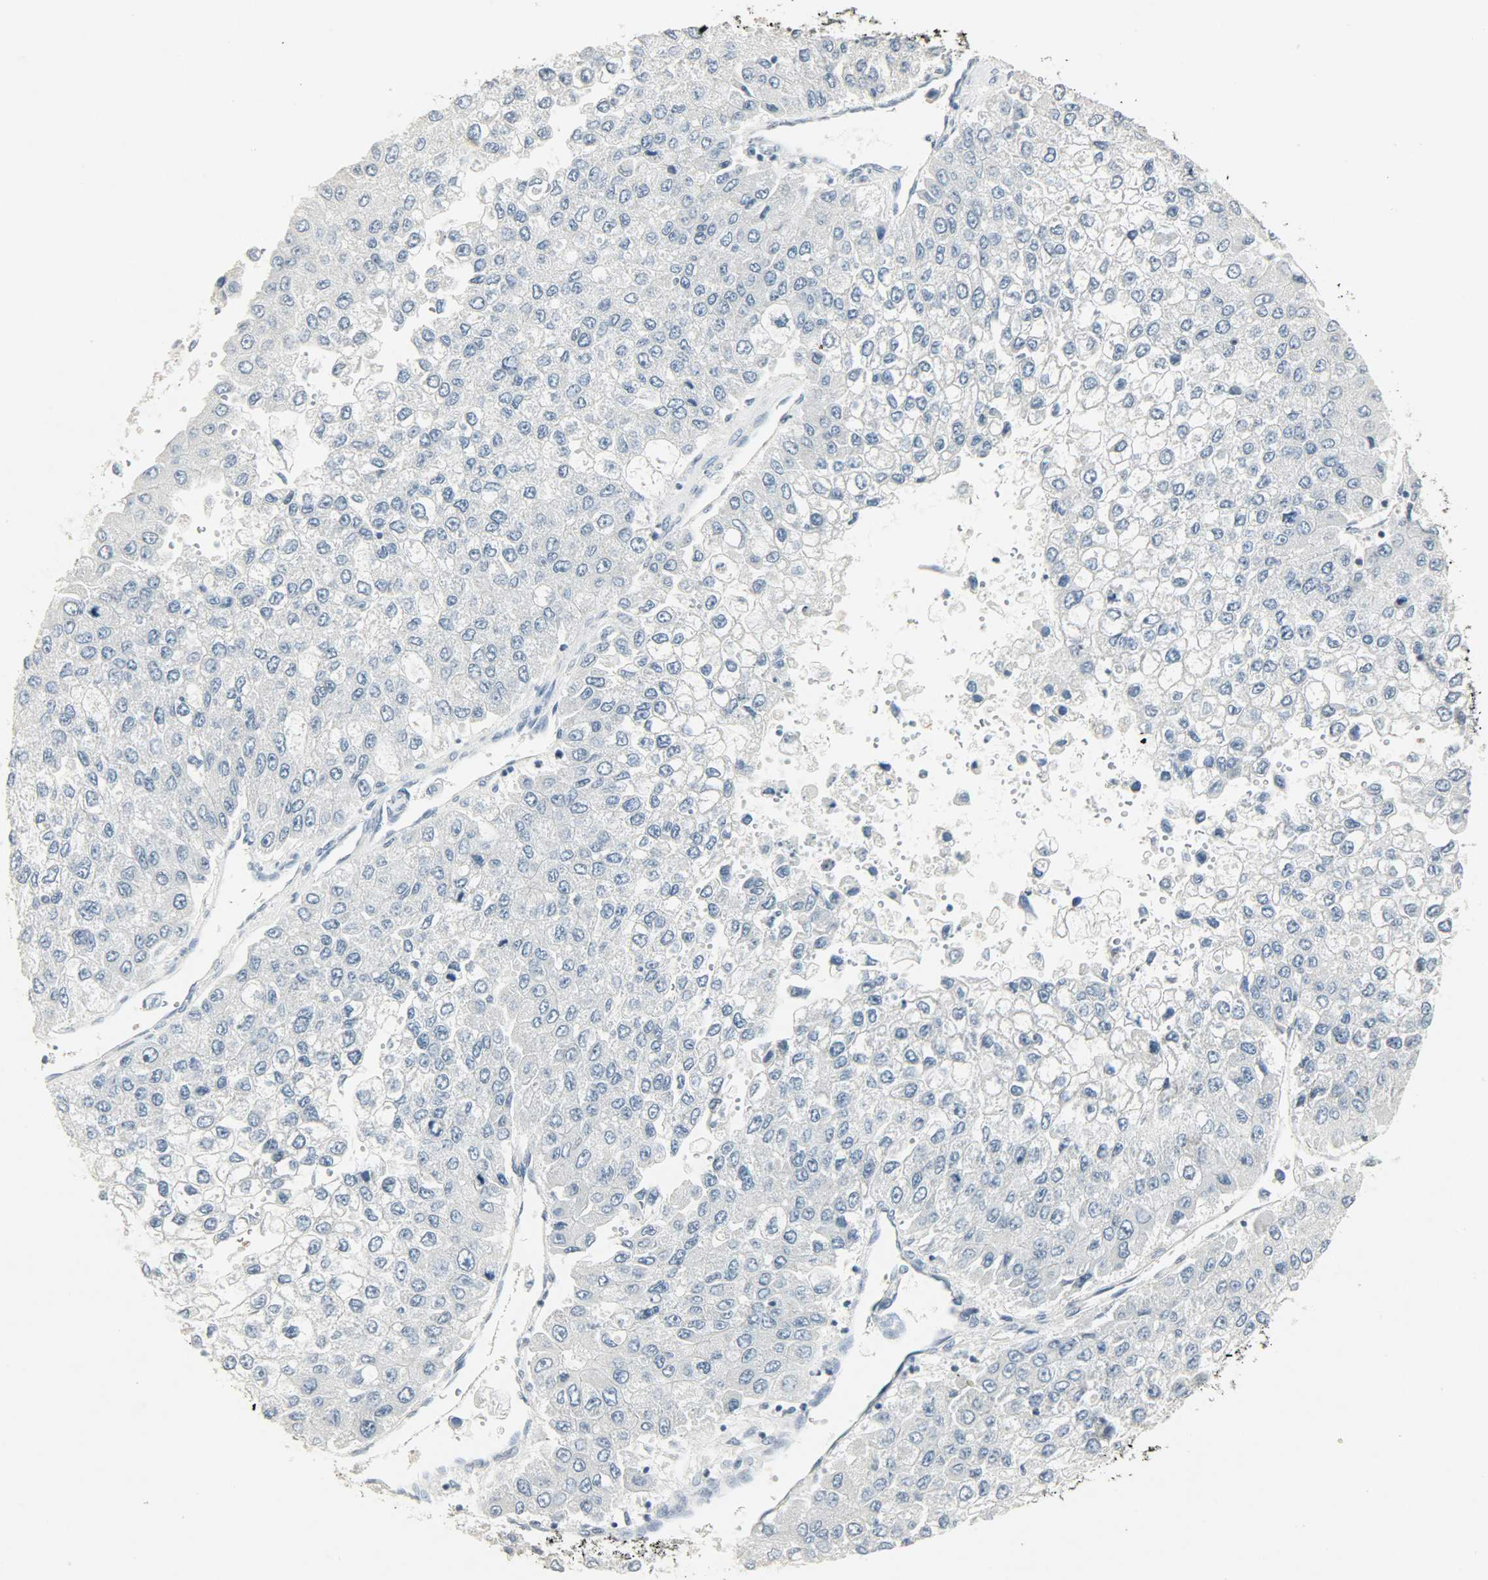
{"staining": {"intensity": "negative", "quantity": "none", "location": "none"}, "tissue": "liver cancer", "cell_type": "Tumor cells", "image_type": "cancer", "snomed": [{"axis": "morphology", "description": "Carcinoma, Hepatocellular, NOS"}, {"axis": "topography", "description": "Liver"}], "caption": "Hepatocellular carcinoma (liver) was stained to show a protein in brown. There is no significant expression in tumor cells. (DAB immunohistochemistry visualized using brightfield microscopy, high magnification).", "gene": "CAMK4", "patient": {"sex": "female", "age": 66}}